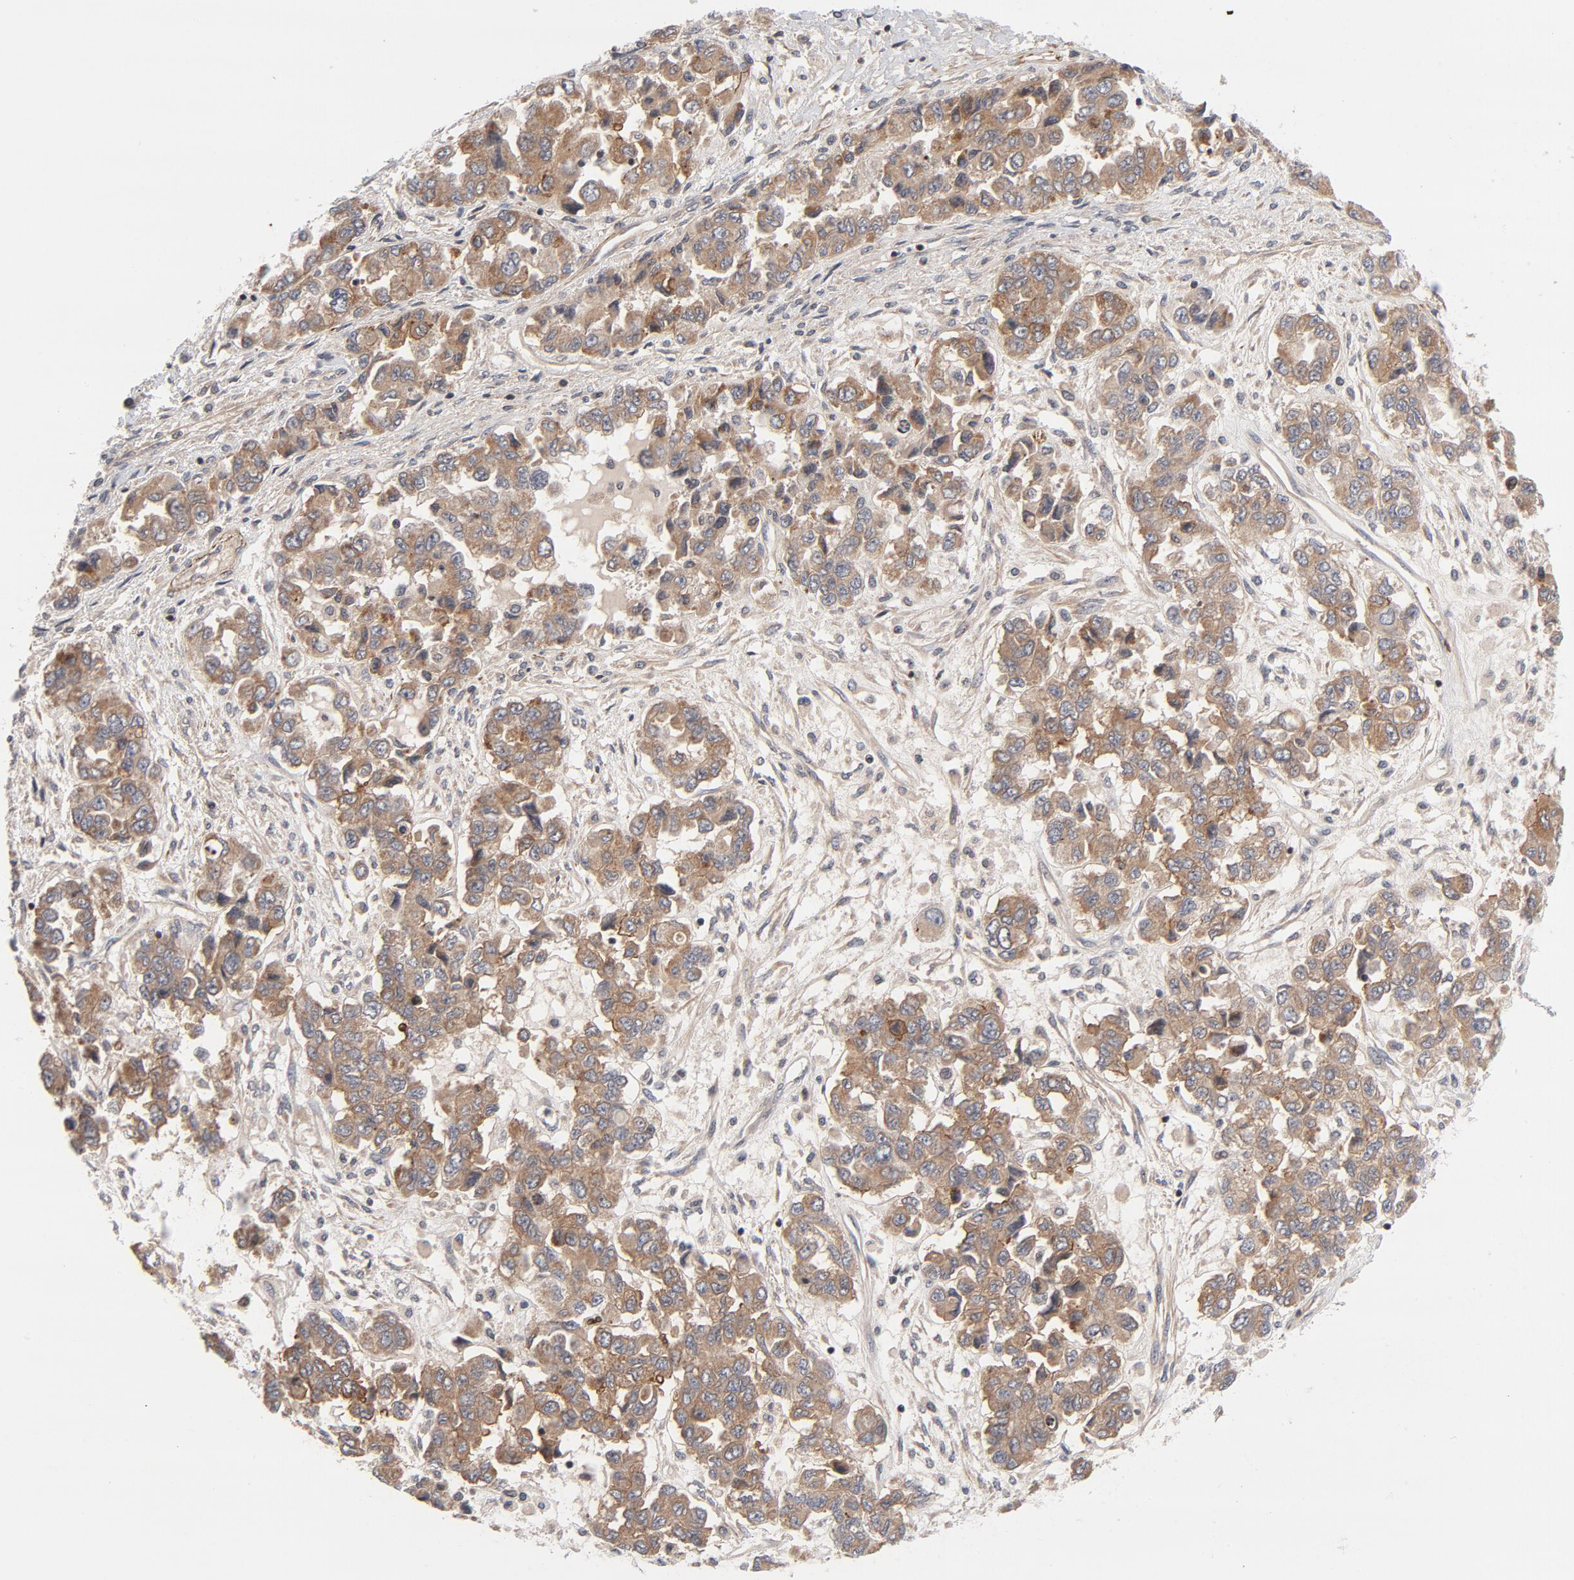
{"staining": {"intensity": "moderate", "quantity": ">75%", "location": "cytoplasmic/membranous"}, "tissue": "ovarian cancer", "cell_type": "Tumor cells", "image_type": "cancer", "snomed": [{"axis": "morphology", "description": "Cystadenocarcinoma, serous, NOS"}, {"axis": "topography", "description": "Ovary"}], "caption": "Serous cystadenocarcinoma (ovarian) stained with immunohistochemistry (IHC) shows moderate cytoplasmic/membranous expression in about >75% of tumor cells. (Brightfield microscopy of DAB IHC at high magnification).", "gene": "DNAAF2", "patient": {"sex": "female", "age": 84}}